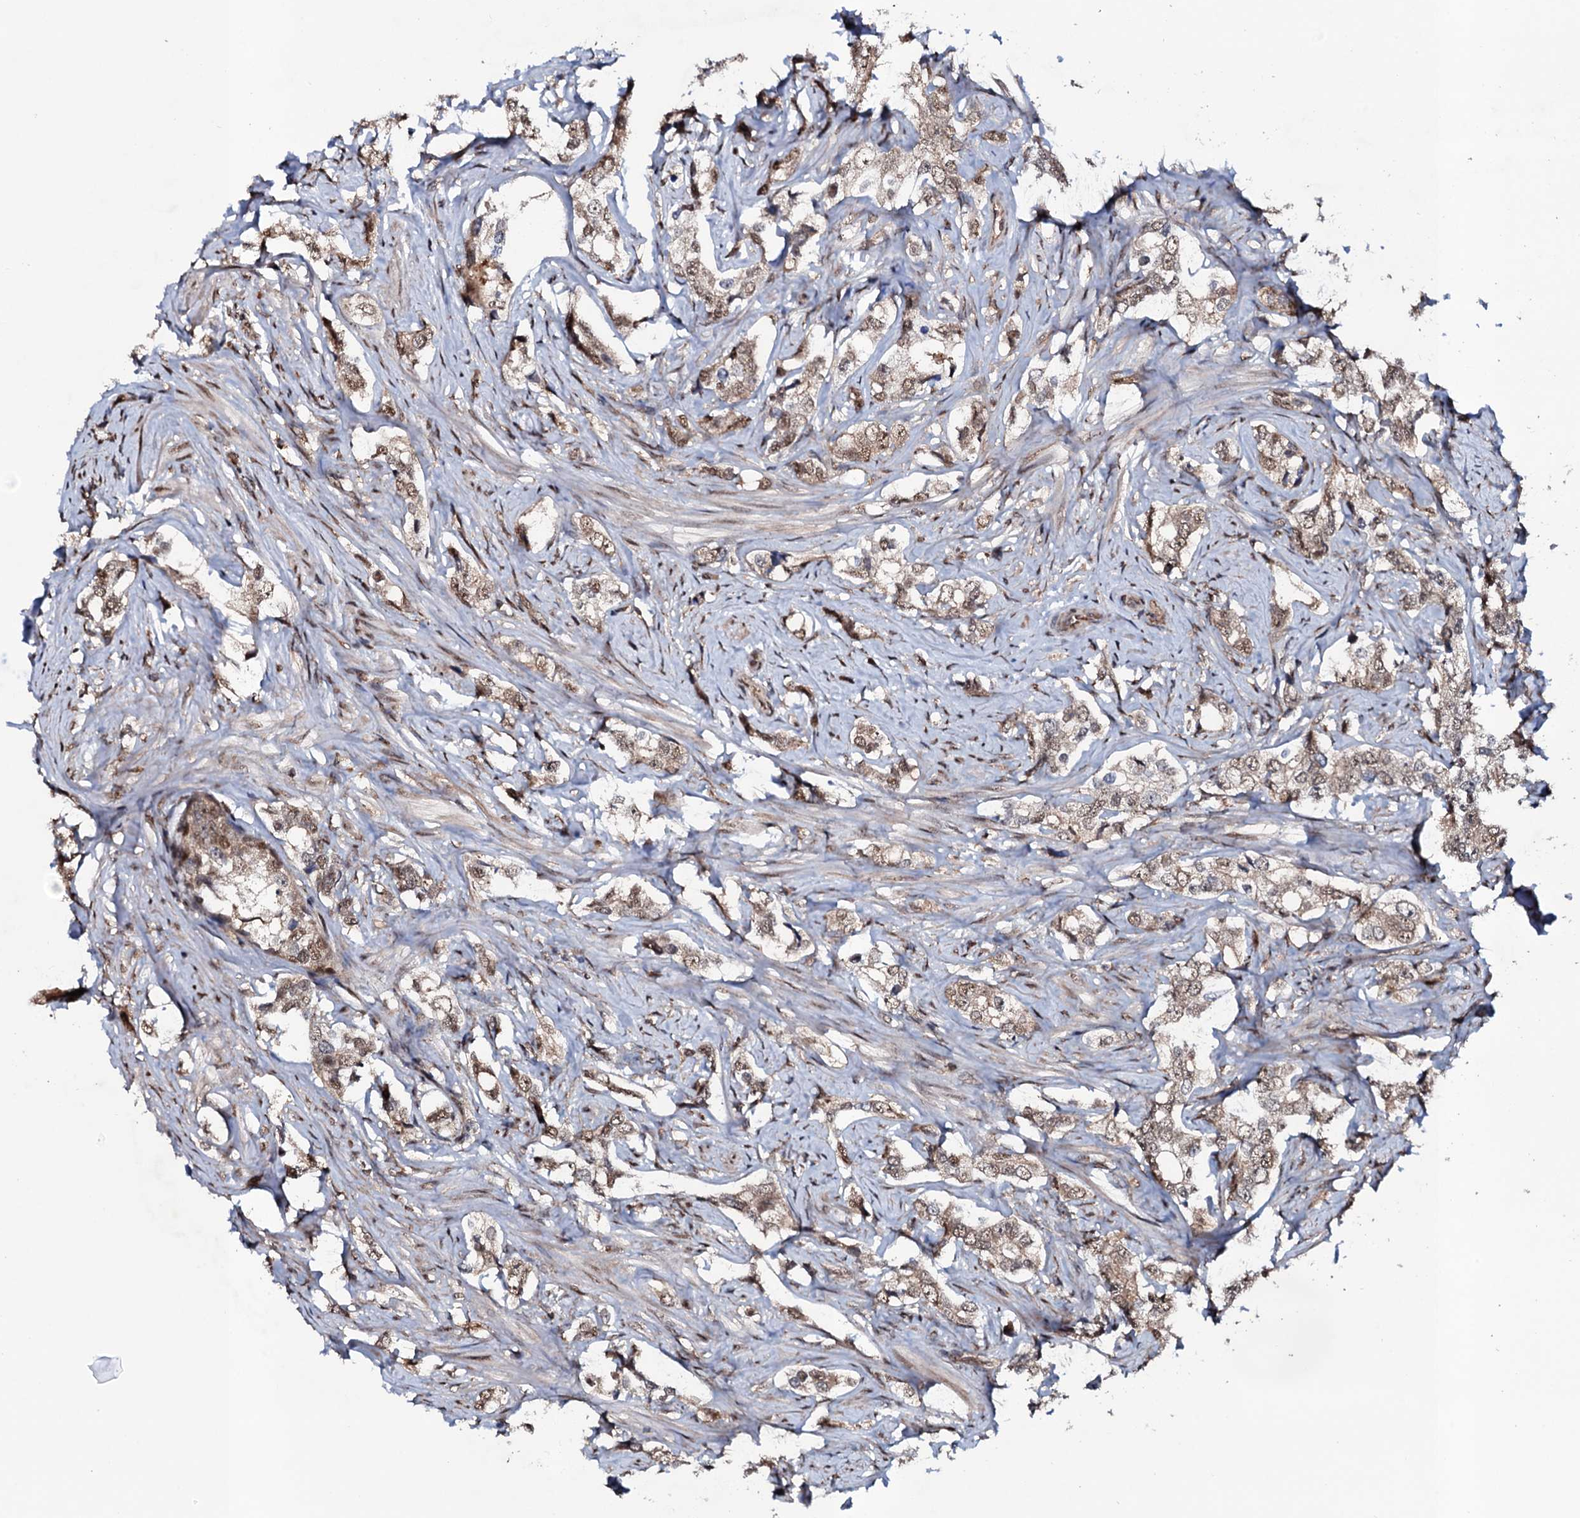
{"staining": {"intensity": "weak", "quantity": ">75%", "location": "cytoplasmic/membranous"}, "tissue": "prostate cancer", "cell_type": "Tumor cells", "image_type": "cancer", "snomed": [{"axis": "morphology", "description": "Adenocarcinoma, High grade"}, {"axis": "topography", "description": "Prostate"}], "caption": "Immunohistochemistry image of human adenocarcinoma (high-grade) (prostate) stained for a protein (brown), which displays low levels of weak cytoplasmic/membranous staining in approximately >75% of tumor cells.", "gene": "COG6", "patient": {"sex": "male", "age": 66}}